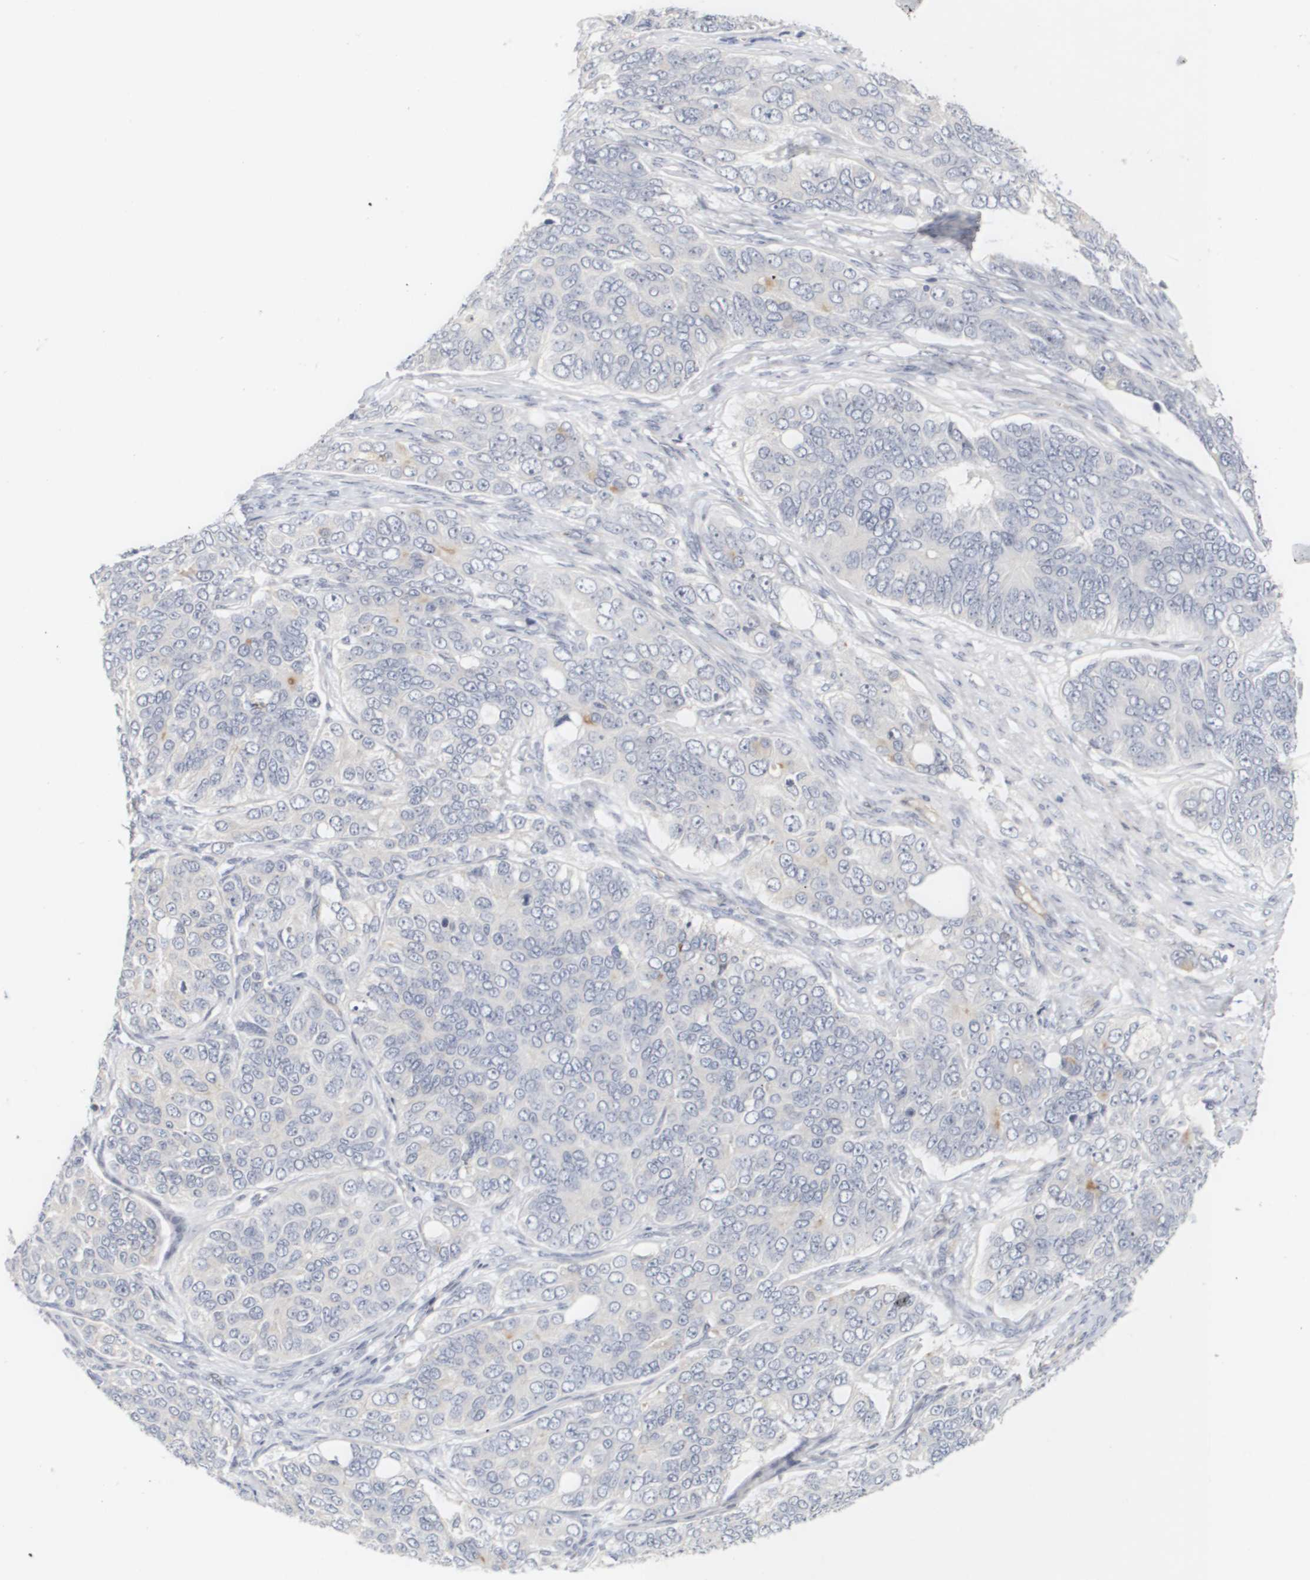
{"staining": {"intensity": "negative", "quantity": "none", "location": "none"}, "tissue": "ovarian cancer", "cell_type": "Tumor cells", "image_type": "cancer", "snomed": [{"axis": "morphology", "description": "Carcinoma, endometroid"}, {"axis": "topography", "description": "Ovary"}], "caption": "A photomicrograph of endometroid carcinoma (ovarian) stained for a protein shows no brown staining in tumor cells.", "gene": "CYB561", "patient": {"sex": "female", "age": 51}}